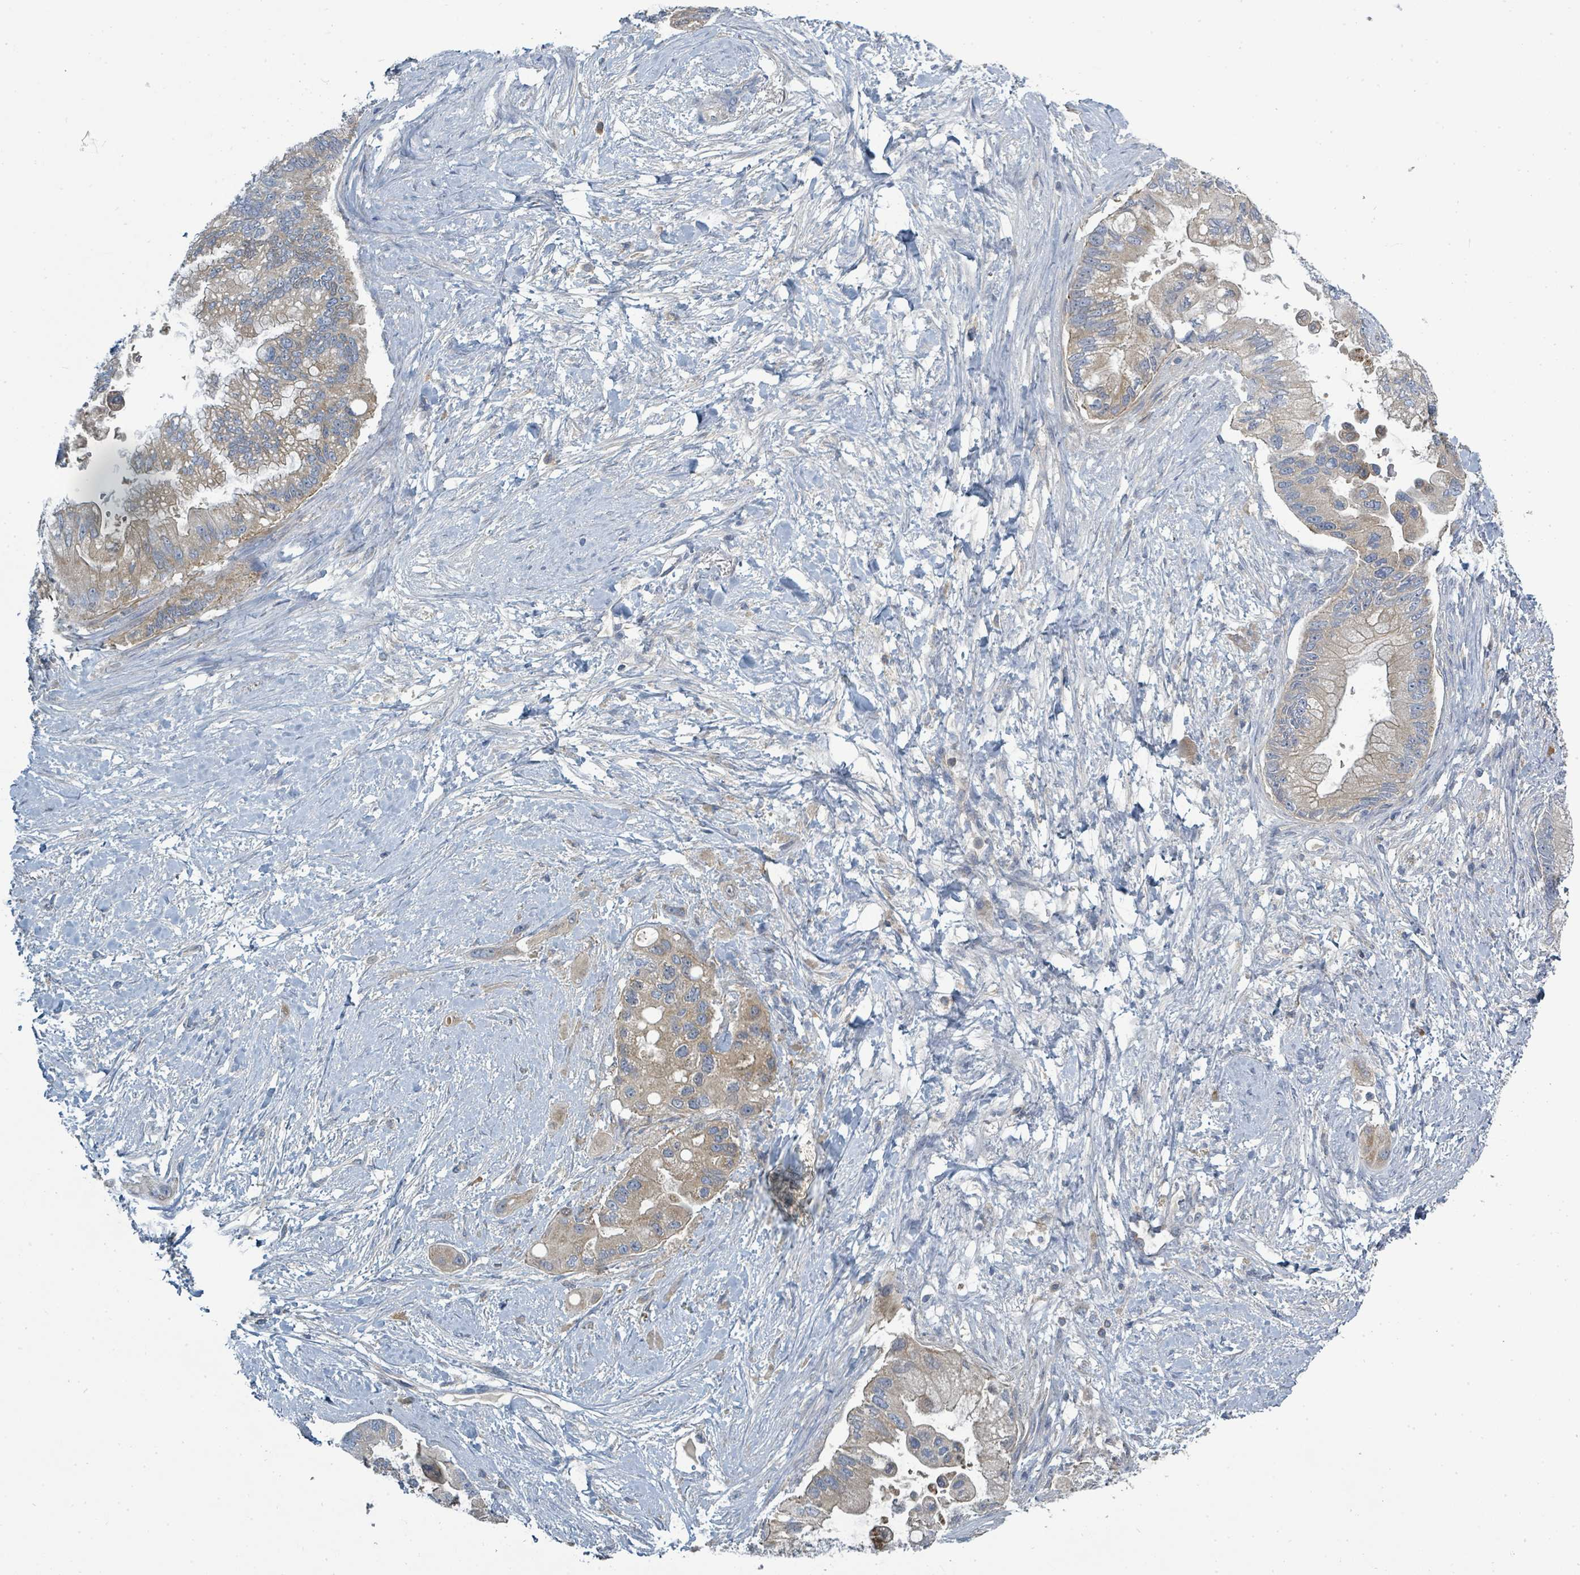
{"staining": {"intensity": "weak", "quantity": "25%-75%", "location": "cytoplasmic/membranous"}, "tissue": "pancreatic cancer", "cell_type": "Tumor cells", "image_type": "cancer", "snomed": [{"axis": "morphology", "description": "Adenocarcinoma, NOS"}, {"axis": "topography", "description": "Pancreas"}], "caption": "A brown stain highlights weak cytoplasmic/membranous staining of a protein in pancreatic cancer tumor cells.", "gene": "SLC25A23", "patient": {"sex": "male", "age": 57}}